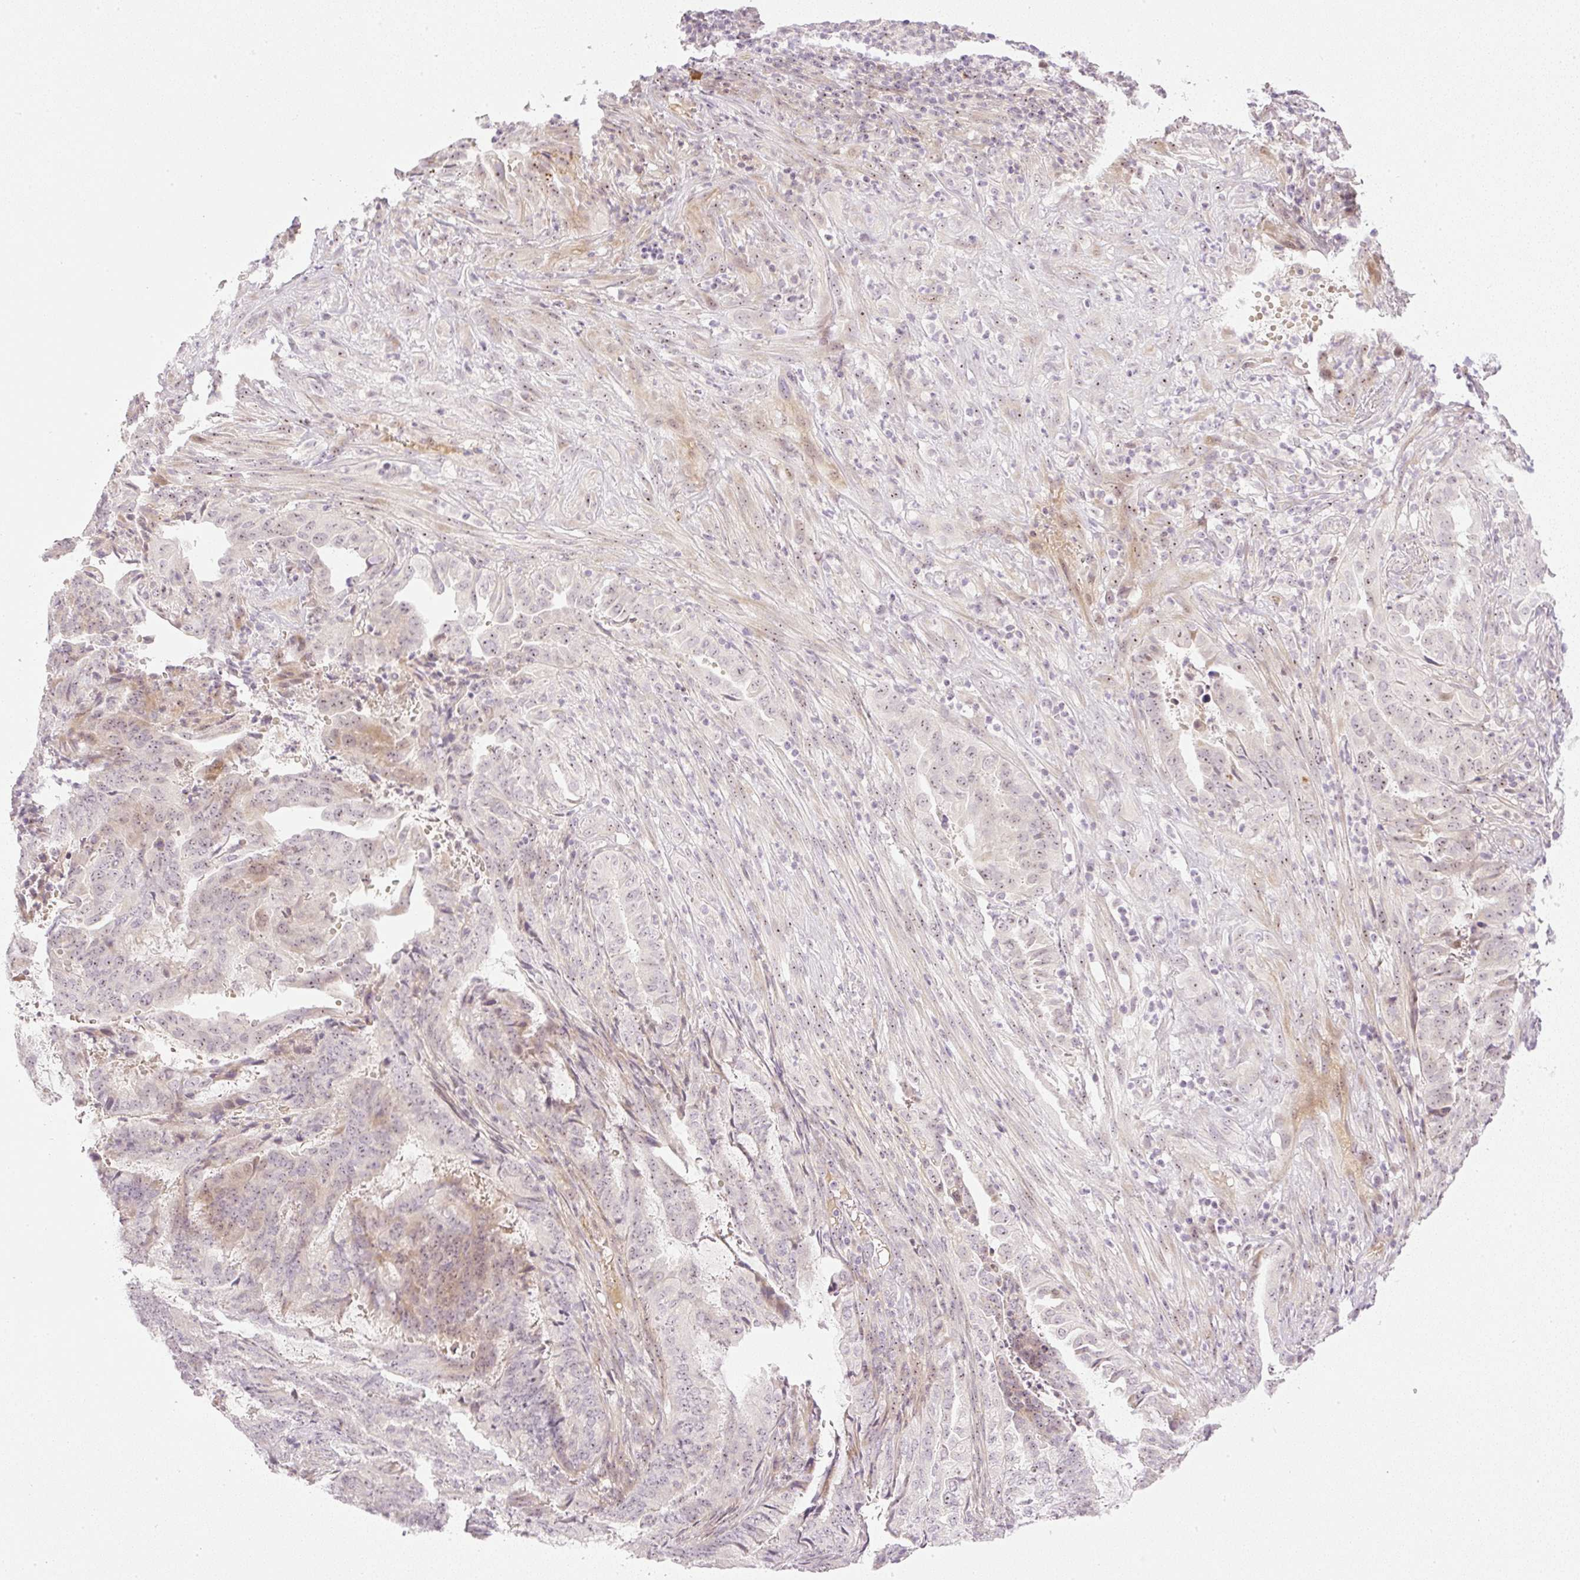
{"staining": {"intensity": "weak", "quantity": "25%-75%", "location": "cytoplasmic/membranous,nuclear"}, "tissue": "endometrial cancer", "cell_type": "Tumor cells", "image_type": "cancer", "snomed": [{"axis": "morphology", "description": "Adenocarcinoma, NOS"}, {"axis": "topography", "description": "Endometrium"}], "caption": "The immunohistochemical stain shows weak cytoplasmic/membranous and nuclear expression in tumor cells of endometrial cancer tissue.", "gene": "AAR2", "patient": {"sex": "female", "age": 51}}